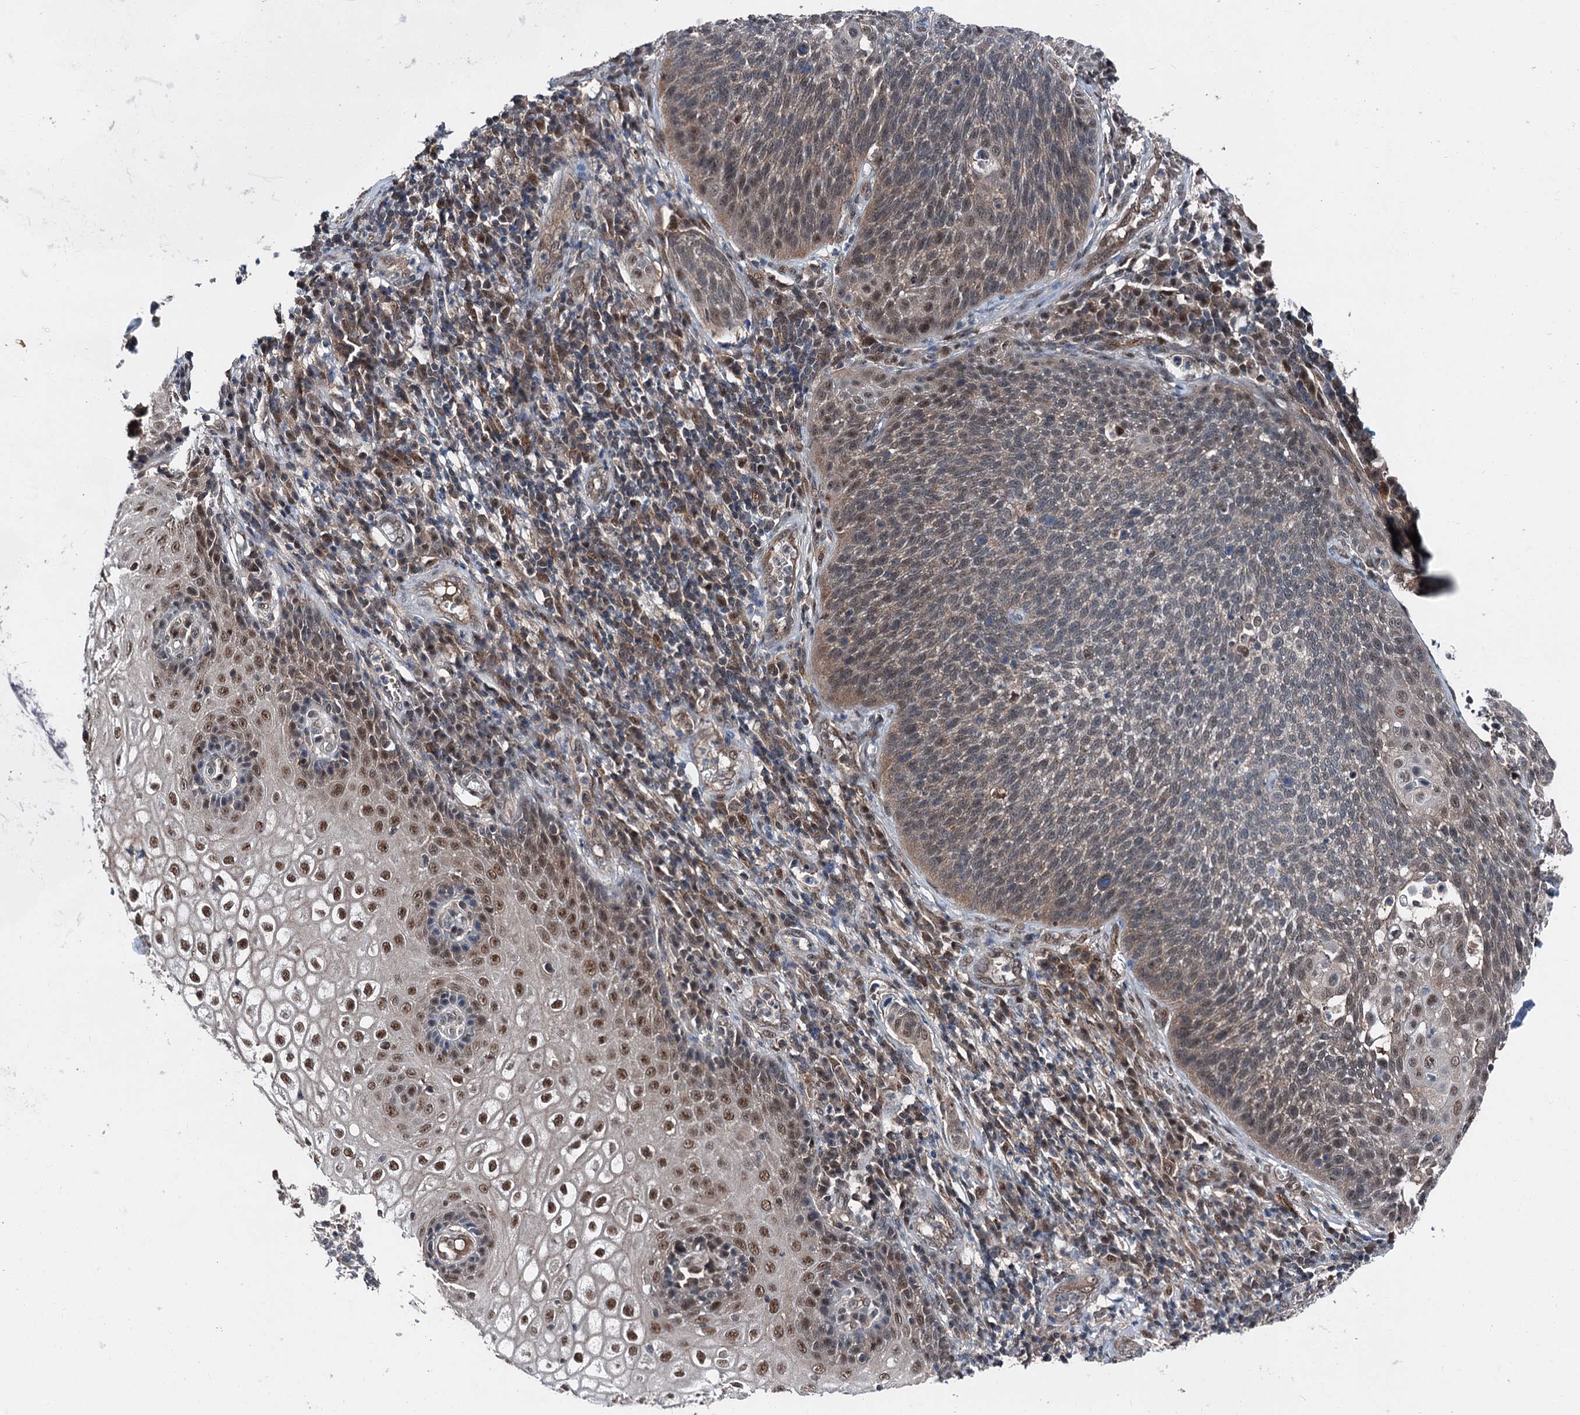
{"staining": {"intensity": "weak", "quantity": "25%-75%", "location": "cytoplasmic/membranous,nuclear"}, "tissue": "cervical cancer", "cell_type": "Tumor cells", "image_type": "cancer", "snomed": [{"axis": "morphology", "description": "Squamous cell carcinoma, NOS"}, {"axis": "topography", "description": "Cervix"}], "caption": "Immunohistochemical staining of human cervical cancer exhibits low levels of weak cytoplasmic/membranous and nuclear expression in about 25%-75% of tumor cells.", "gene": "PSMD13", "patient": {"sex": "female", "age": 34}}